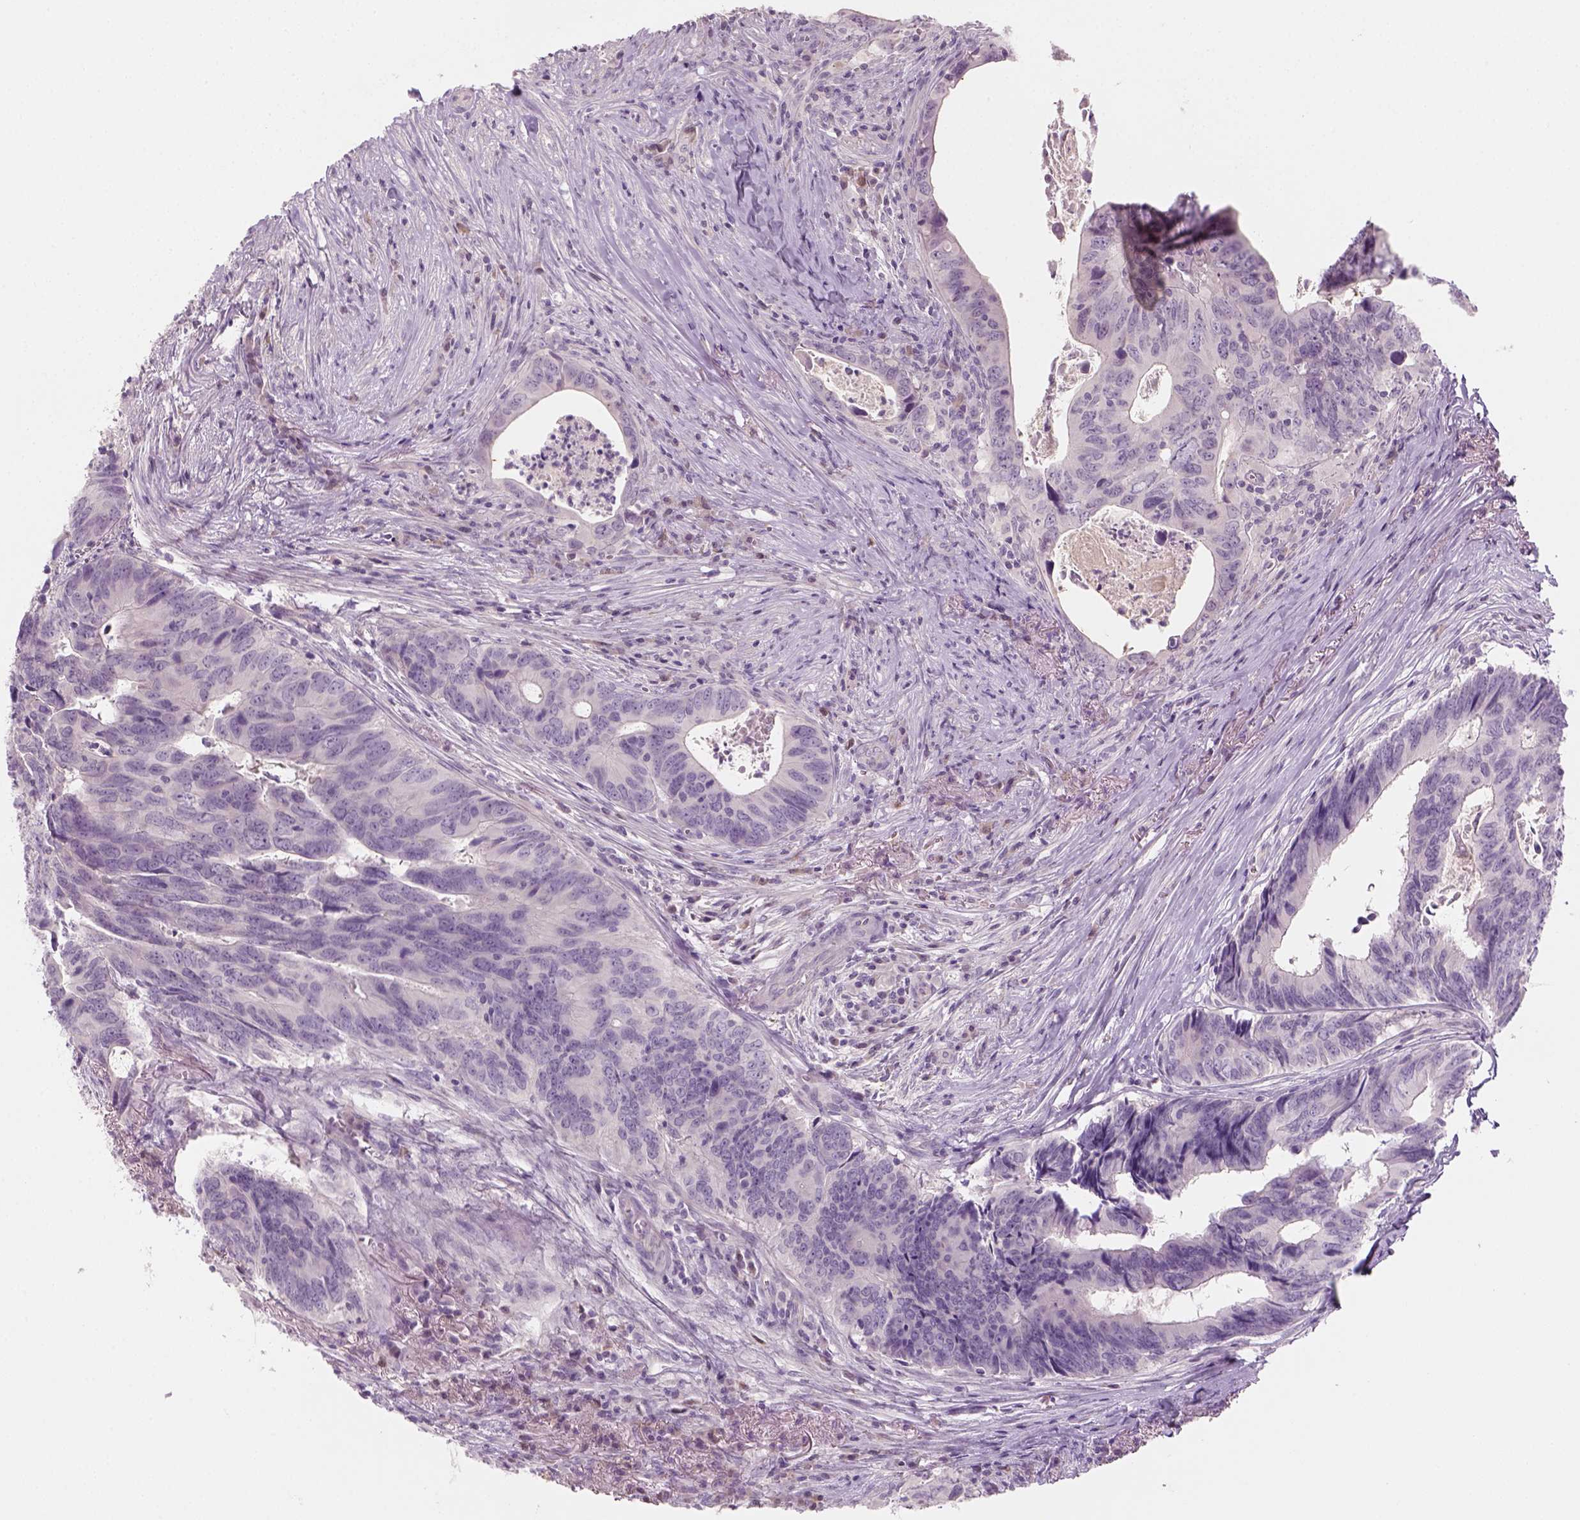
{"staining": {"intensity": "negative", "quantity": "none", "location": "none"}, "tissue": "colorectal cancer", "cell_type": "Tumor cells", "image_type": "cancer", "snomed": [{"axis": "morphology", "description": "Adenocarcinoma, NOS"}, {"axis": "topography", "description": "Colon"}], "caption": "Photomicrograph shows no significant protein positivity in tumor cells of colorectal cancer (adenocarcinoma).", "gene": "KRT25", "patient": {"sex": "female", "age": 82}}